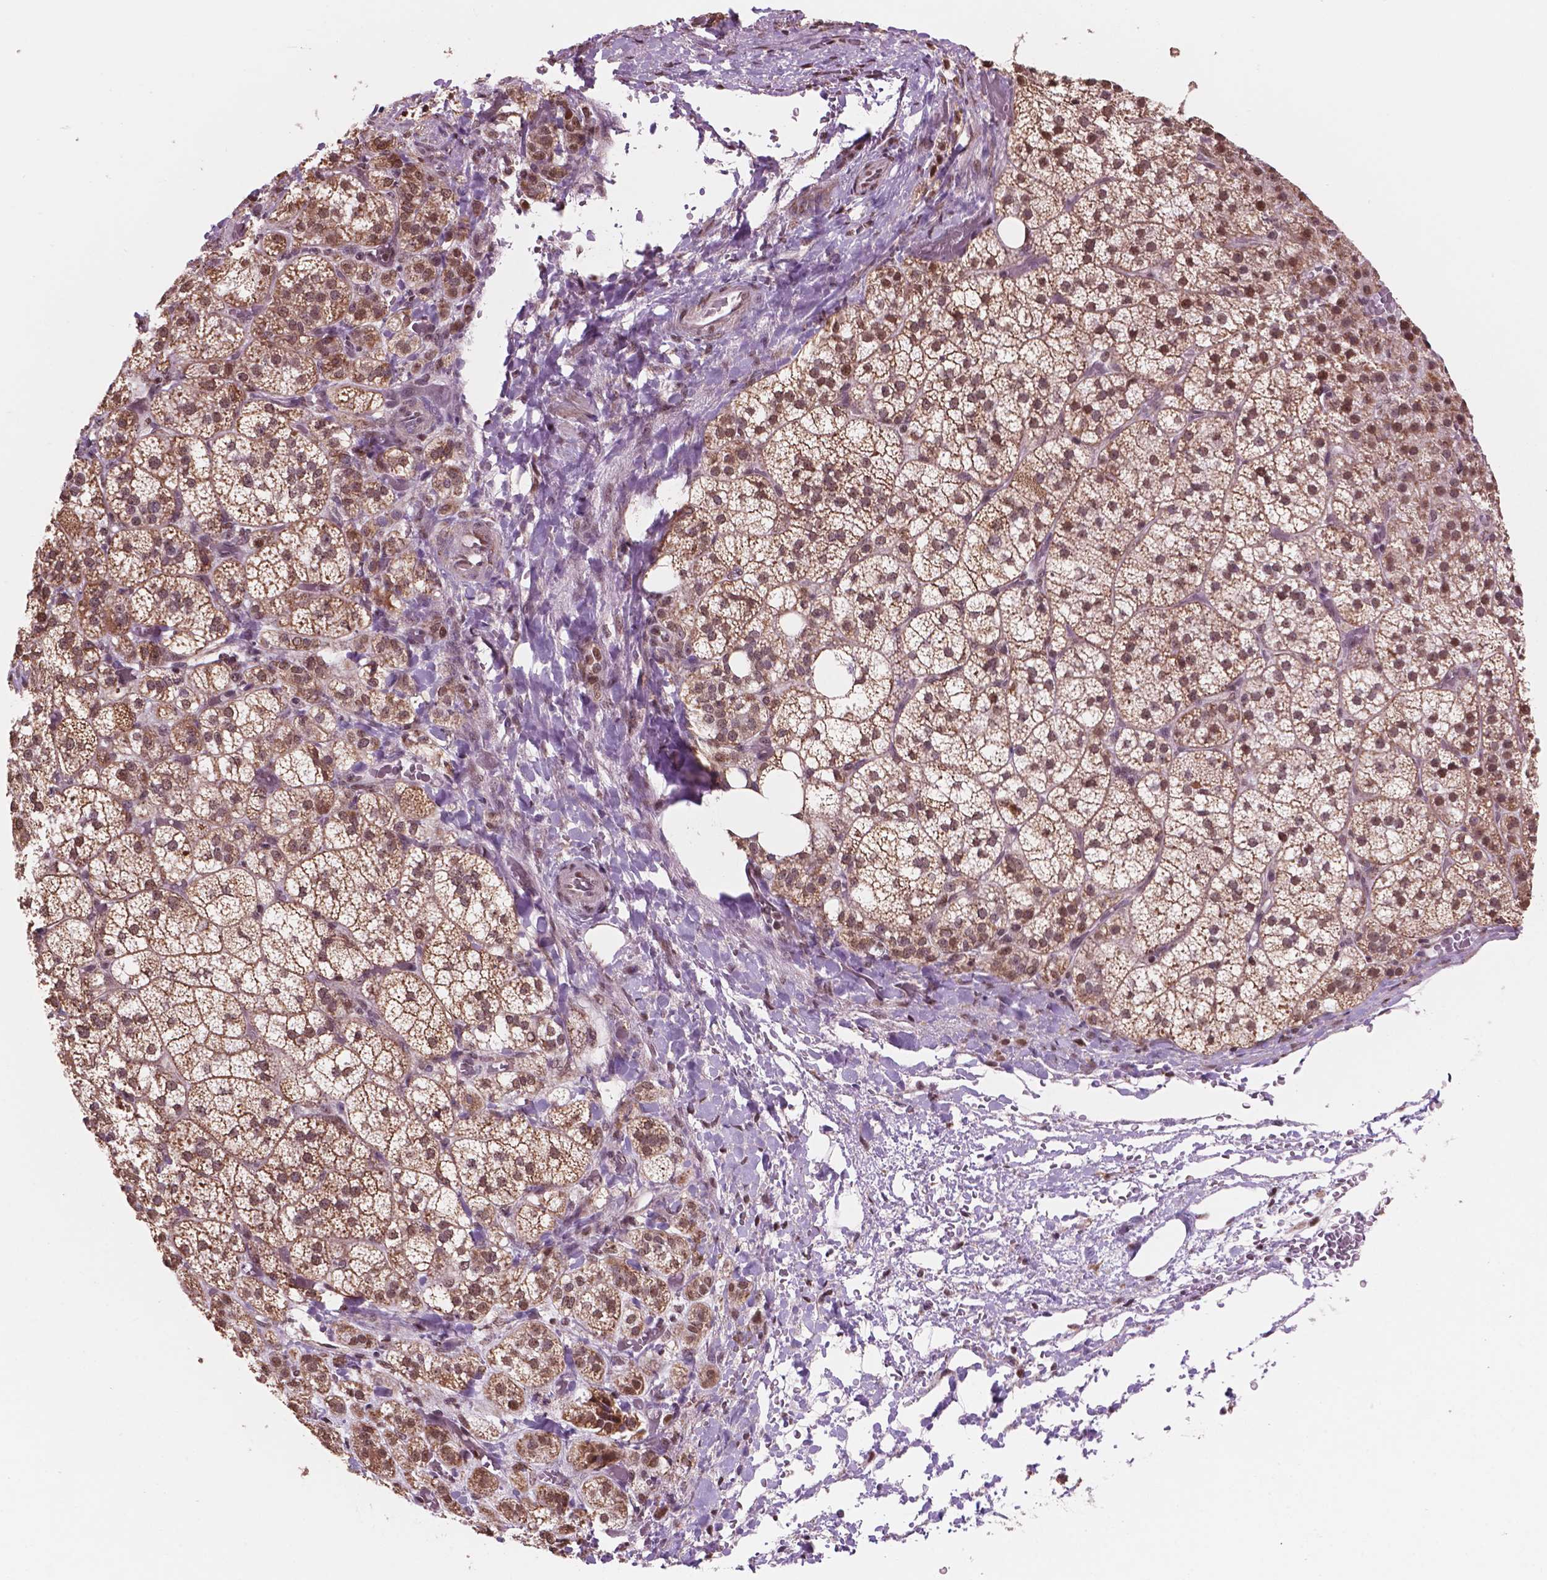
{"staining": {"intensity": "moderate", "quantity": ">75%", "location": "cytoplasmic/membranous,nuclear"}, "tissue": "adrenal gland", "cell_type": "Glandular cells", "image_type": "normal", "snomed": [{"axis": "morphology", "description": "Normal tissue, NOS"}, {"axis": "topography", "description": "Adrenal gland"}], "caption": "Immunohistochemical staining of normal human adrenal gland shows moderate cytoplasmic/membranous,nuclear protein positivity in about >75% of glandular cells. (DAB (3,3'-diaminobenzidine) = brown stain, brightfield microscopy at high magnification).", "gene": "NDUFA10", "patient": {"sex": "female", "age": 60}}